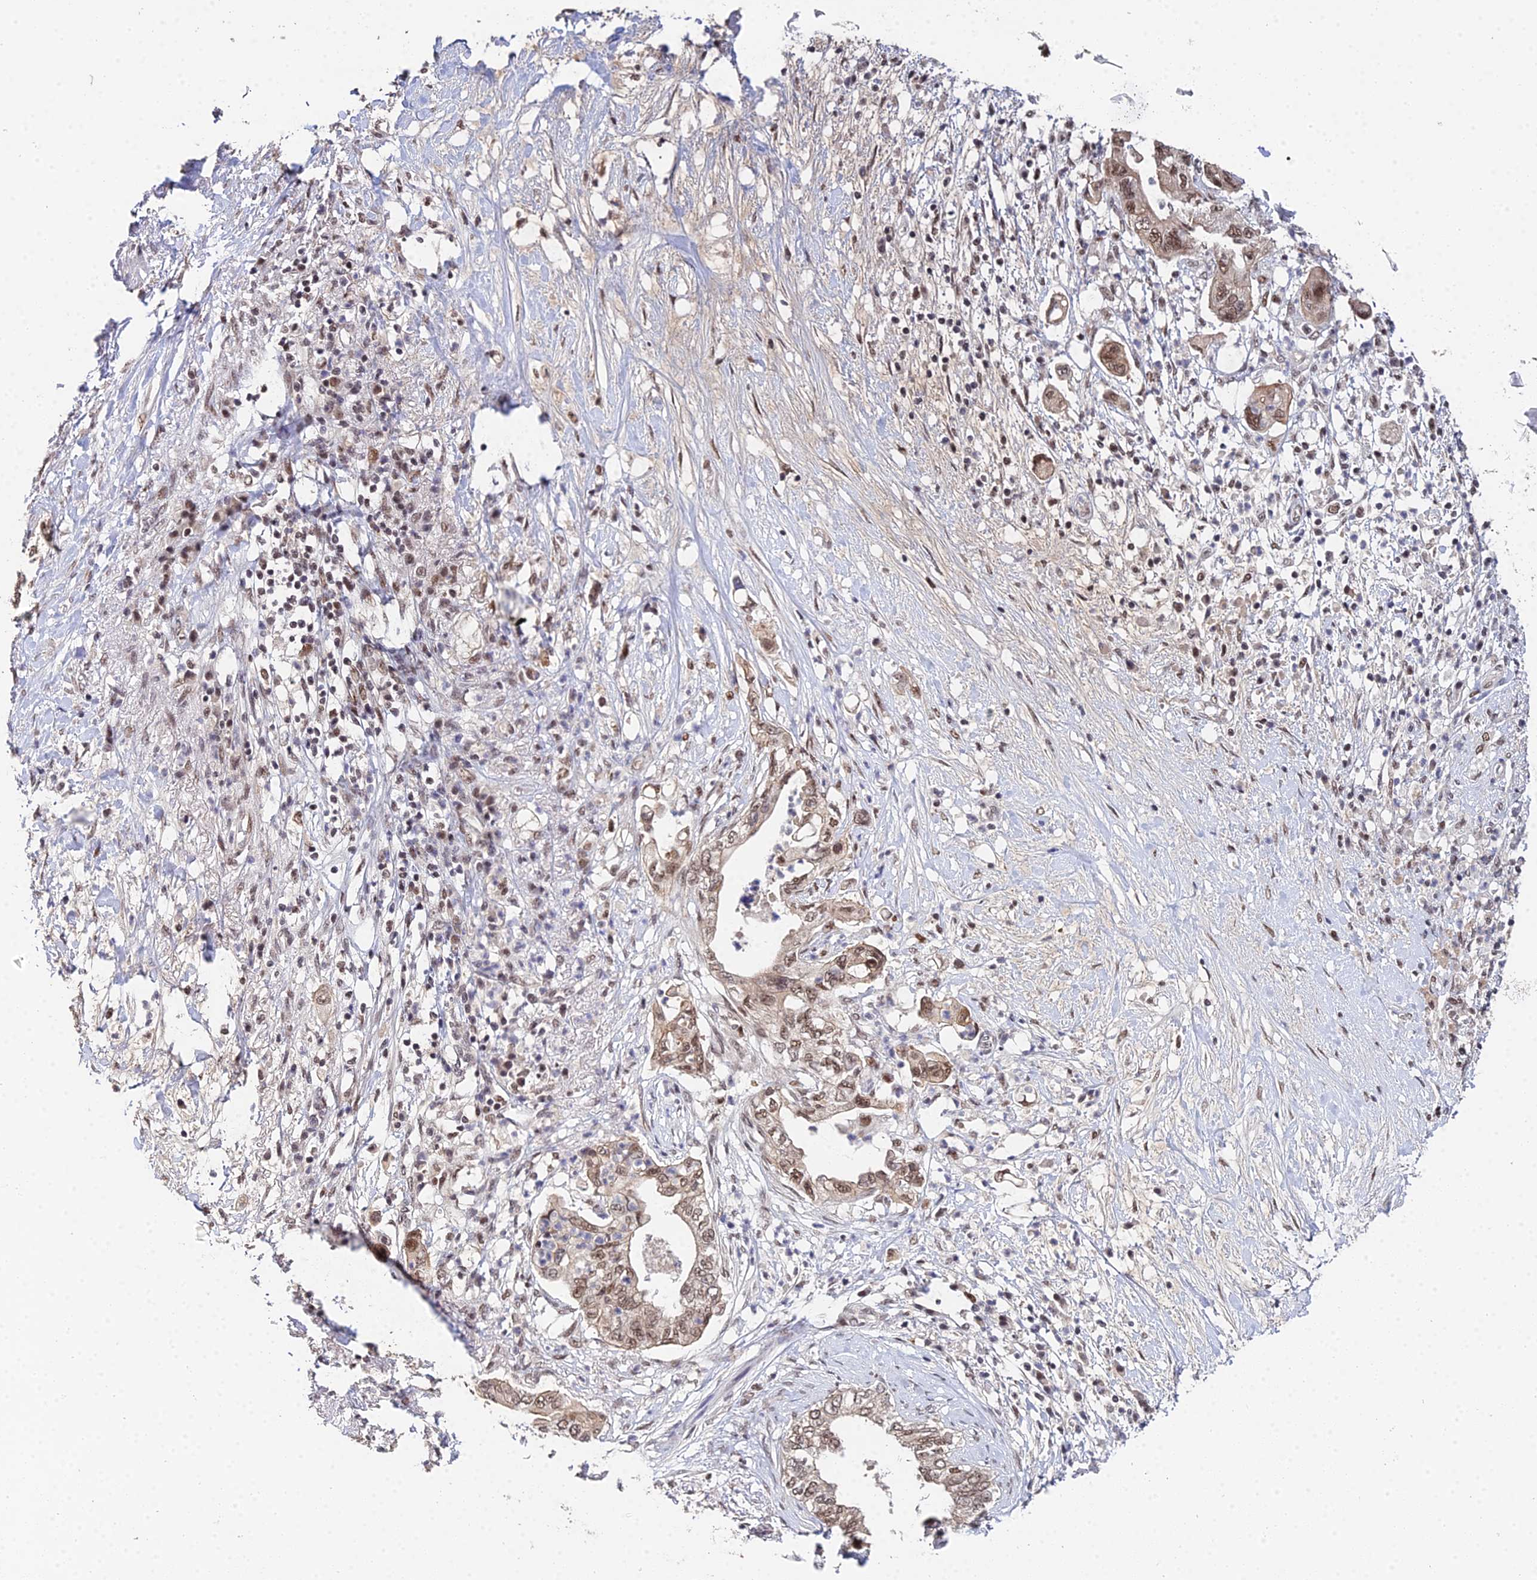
{"staining": {"intensity": "moderate", "quantity": ">75%", "location": "nuclear"}, "tissue": "pancreatic cancer", "cell_type": "Tumor cells", "image_type": "cancer", "snomed": [{"axis": "morphology", "description": "Adenocarcinoma, NOS"}, {"axis": "topography", "description": "Pancreas"}], "caption": "Moderate nuclear protein positivity is present in approximately >75% of tumor cells in pancreatic cancer (adenocarcinoma).", "gene": "ERCC5", "patient": {"sex": "female", "age": 73}}